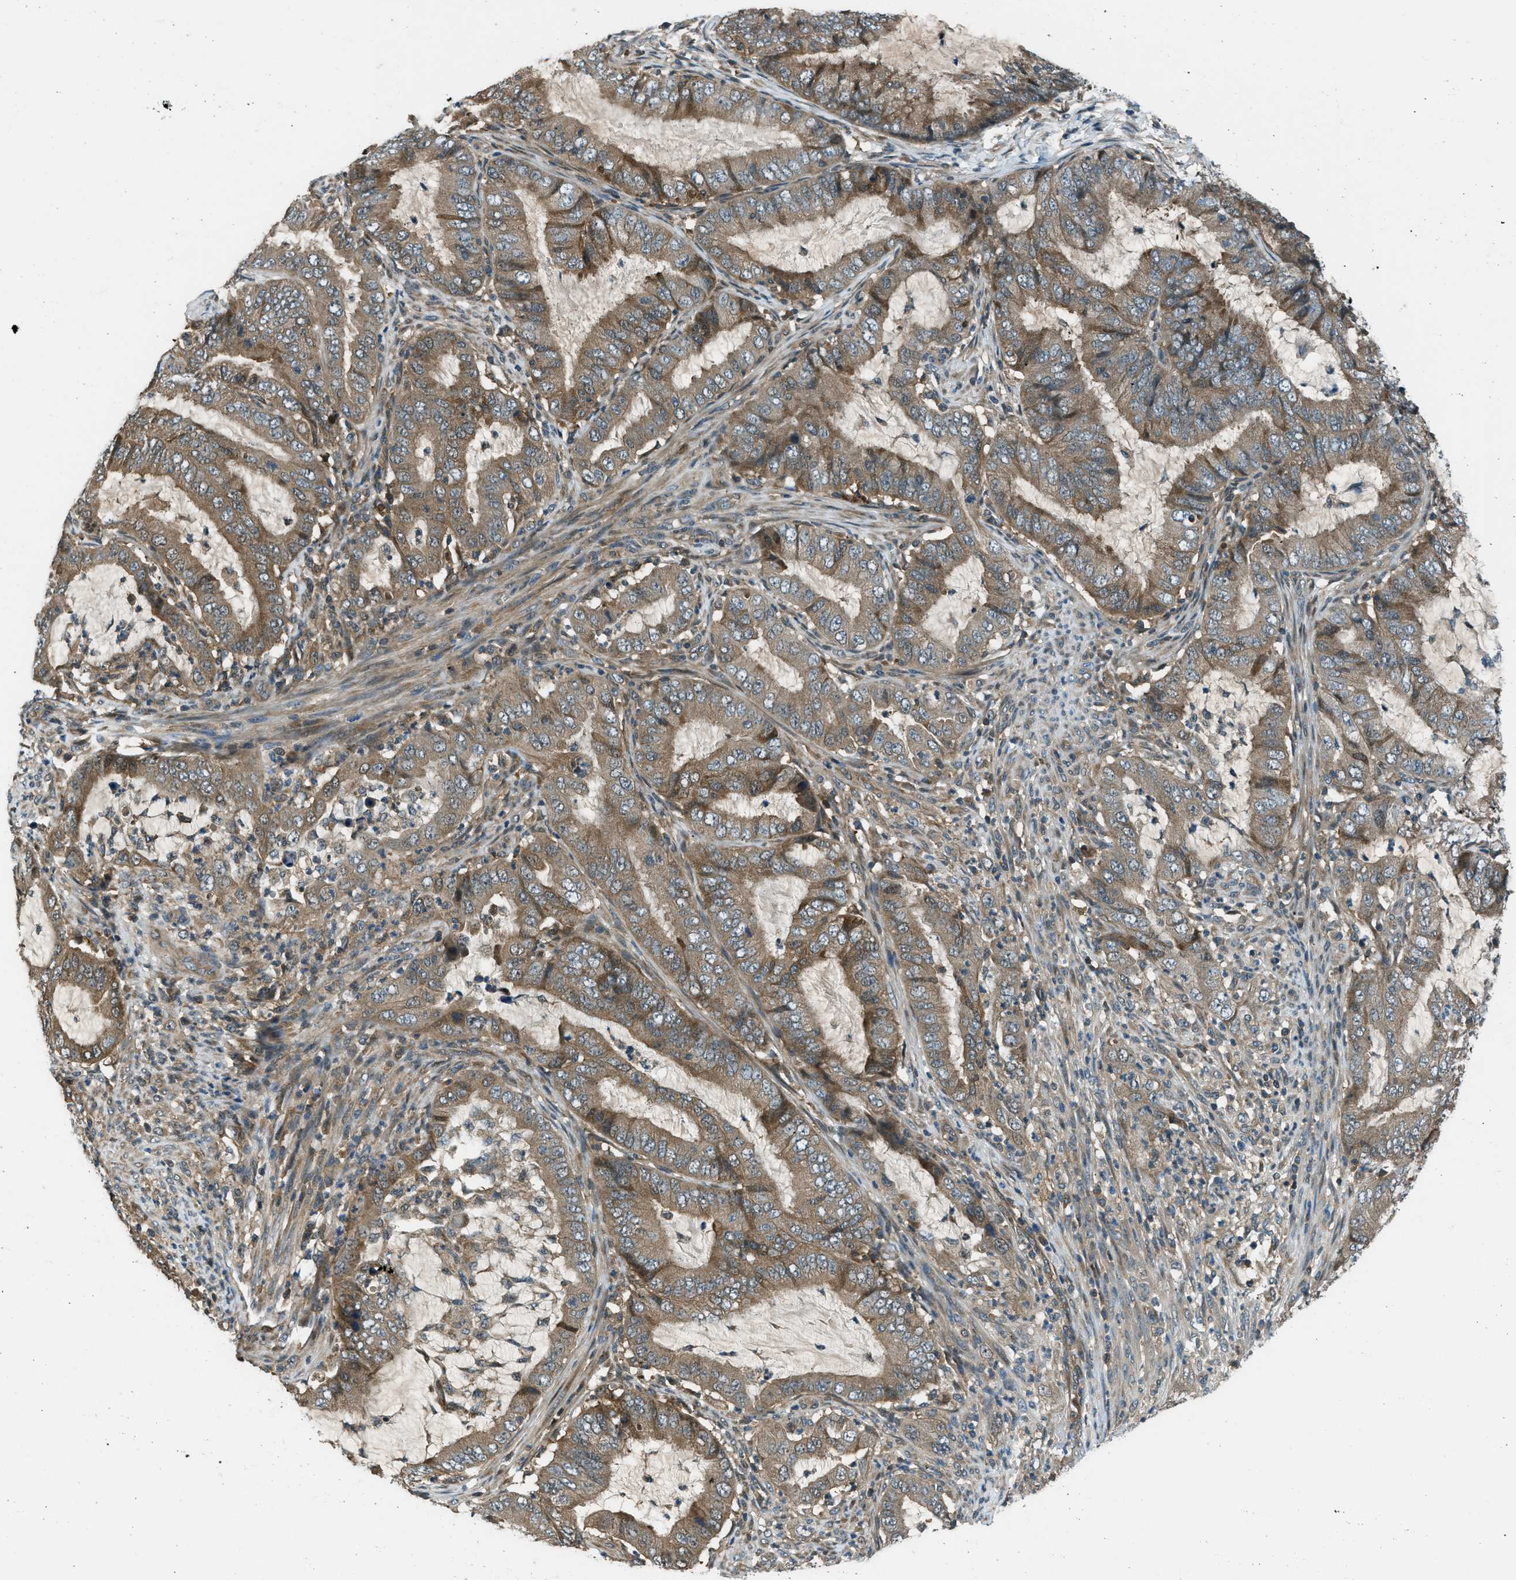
{"staining": {"intensity": "moderate", "quantity": ">75%", "location": "cytoplasmic/membranous"}, "tissue": "endometrial cancer", "cell_type": "Tumor cells", "image_type": "cancer", "snomed": [{"axis": "morphology", "description": "Adenocarcinoma, NOS"}, {"axis": "topography", "description": "Endometrium"}], "caption": "Immunohistochemical staining of human endometrial cancer (adenocarcinoma) shows medium levels of moderate cytoplasmic/membranous protein expression in about >75% of tumor cells.", "gene": "HEBP2", "patient": {"sex": "female", "age": 70}}